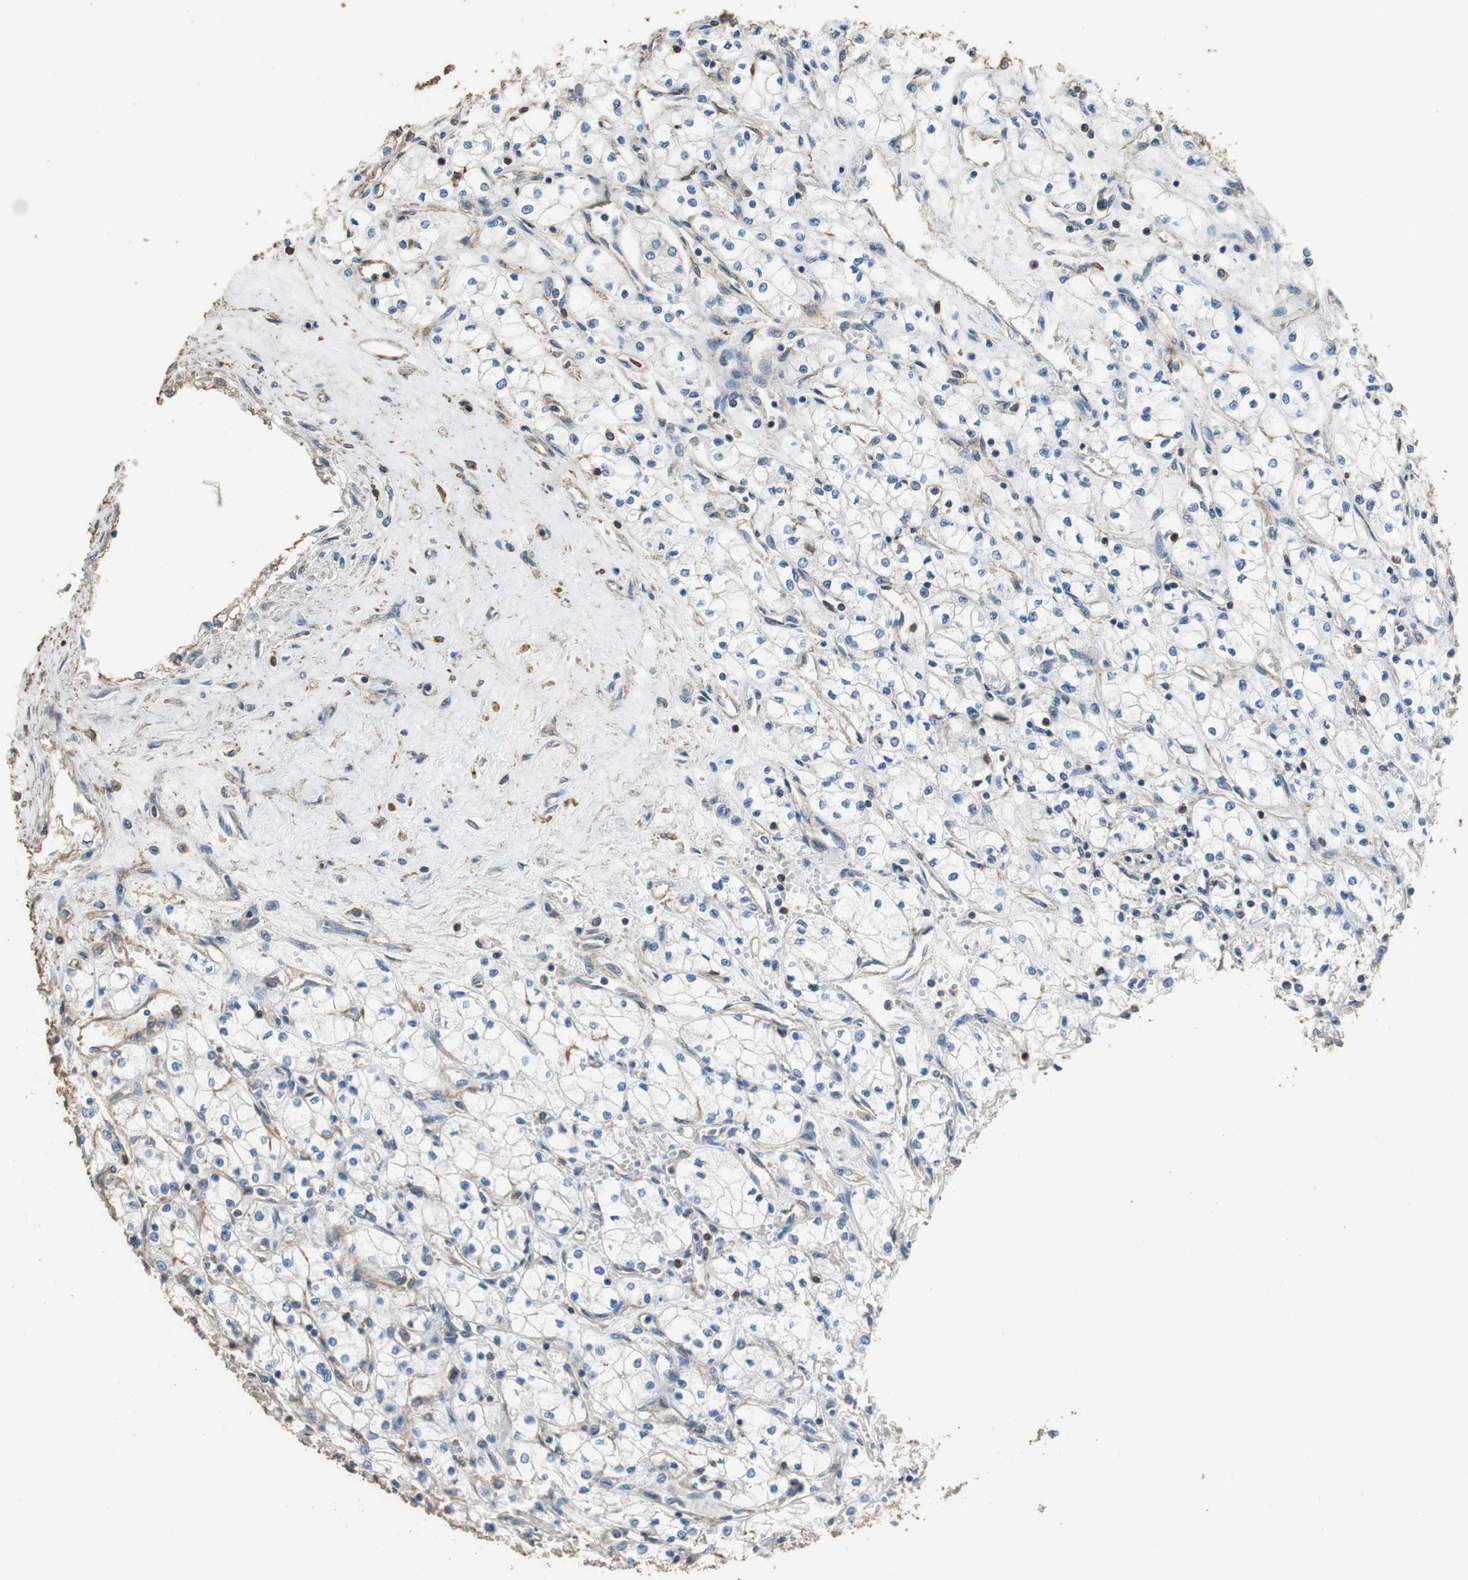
{"staining": {"intensity": "negative", "quantity": "none", "location": "none"}, "tissue": "renal cancer", "cell_type": "Tumor cells", "image_type": "cancer", "snomed": [{"axis": "morphology", "description": "Normal tissue, NOS"}, {"axis": "morphology", "description": "Adenocarcinoma, NOS"}, {"axis": "topography", "description": "Kidney"}], "caption": "A high-resolution image shows IHC staining of renal adenocarcinoma, which exhibits no significant positivity in tumor cells.", "gene": "PRKRA", "patient": {"sex": "male", "age": 59}}